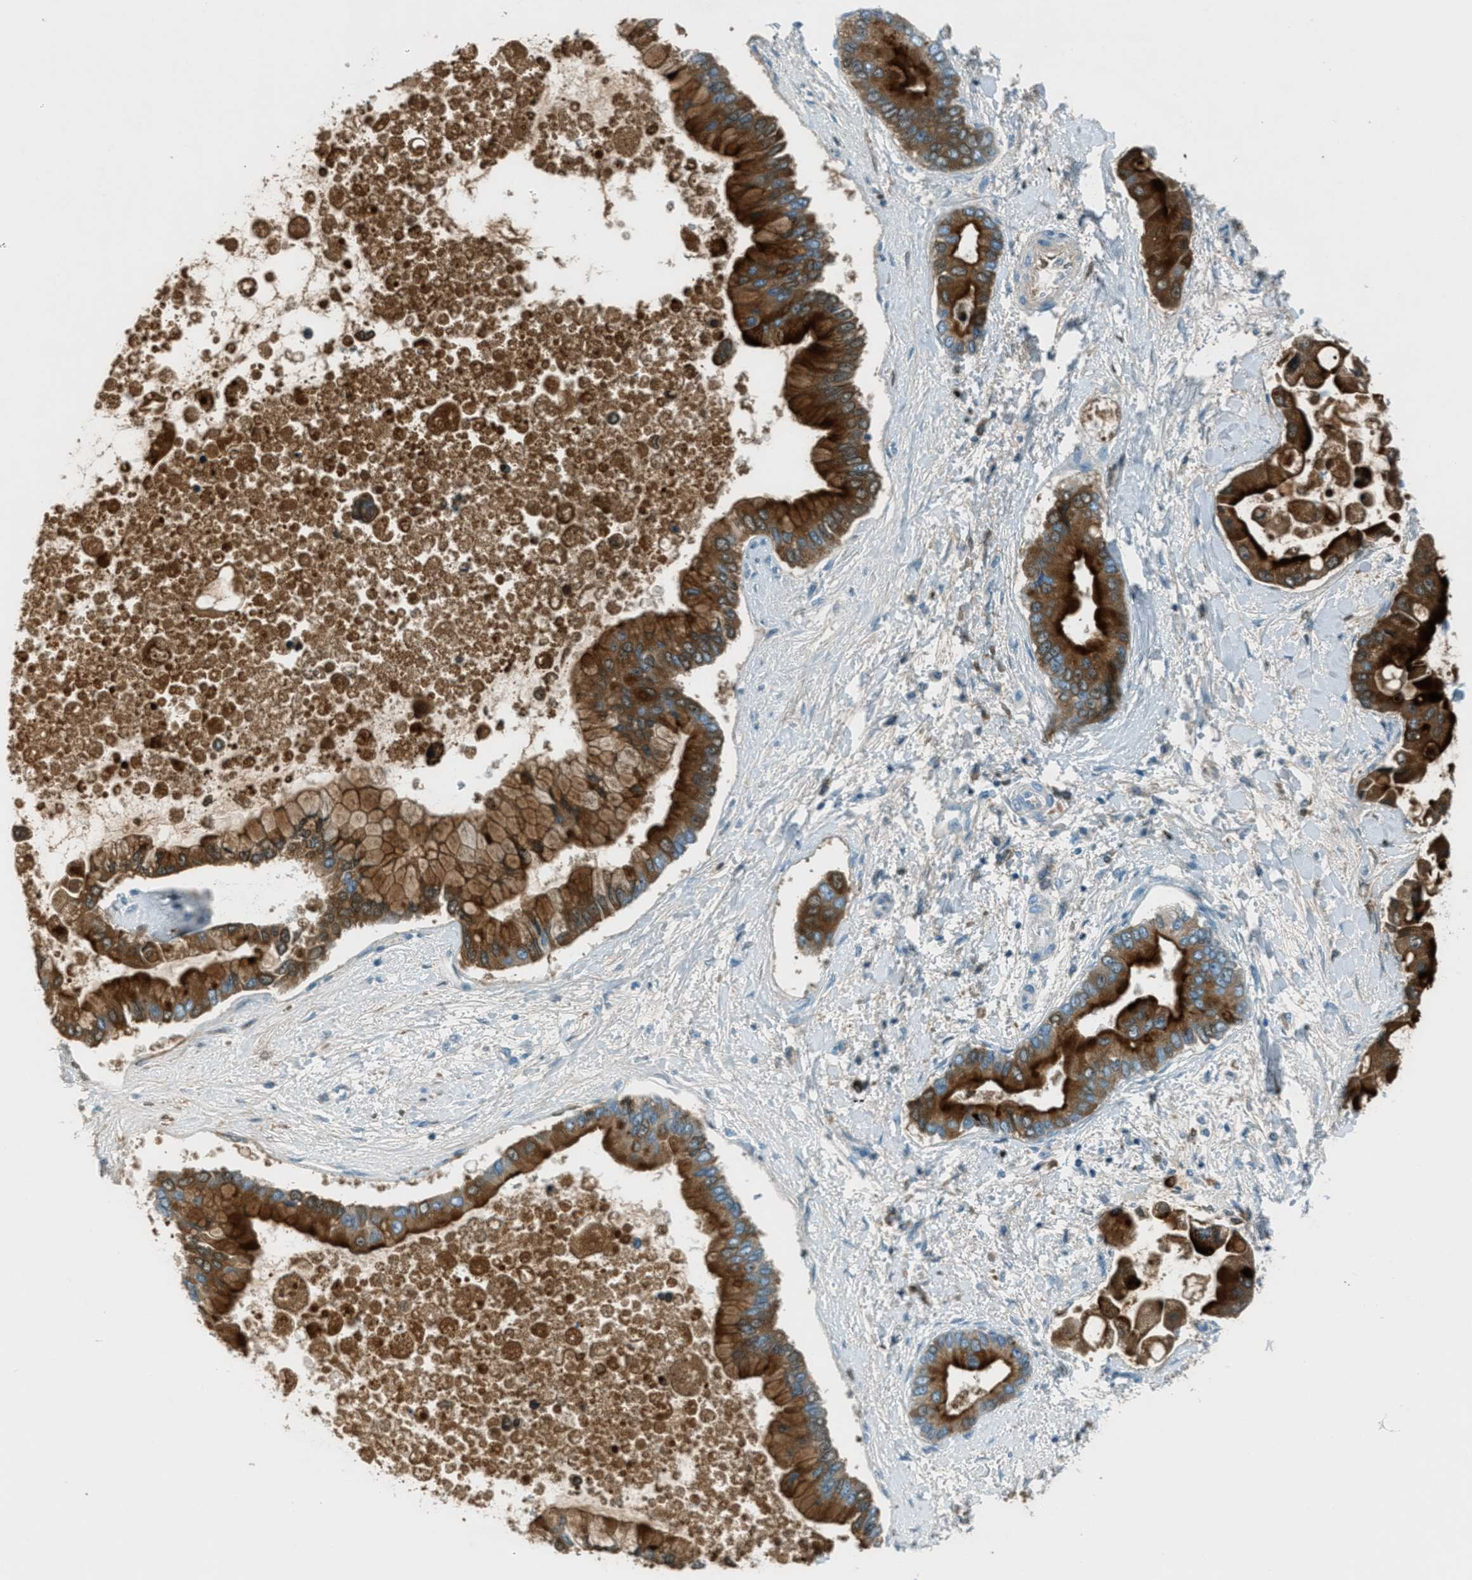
{"staining": {"intensity": "strong", "quantity": ">75%", "location": "cytoplasmic/membranous"}, "tissue": "liver cancer", "cell_type": "Tumor cells", "image_type": "cancer", "snomed": [{"axis": "morphology", "description": "Cholangiocarcinoma"}, {"axis": "topography", "description": "Liver"}], "caption": "Immunohistochemical staining of liver cancer displays high levels of strong cytoplasmic/membranous staining in about >75% of tumor cells.", "gene": "MSLN", "patient": {"sex": "male", "age": 50}}